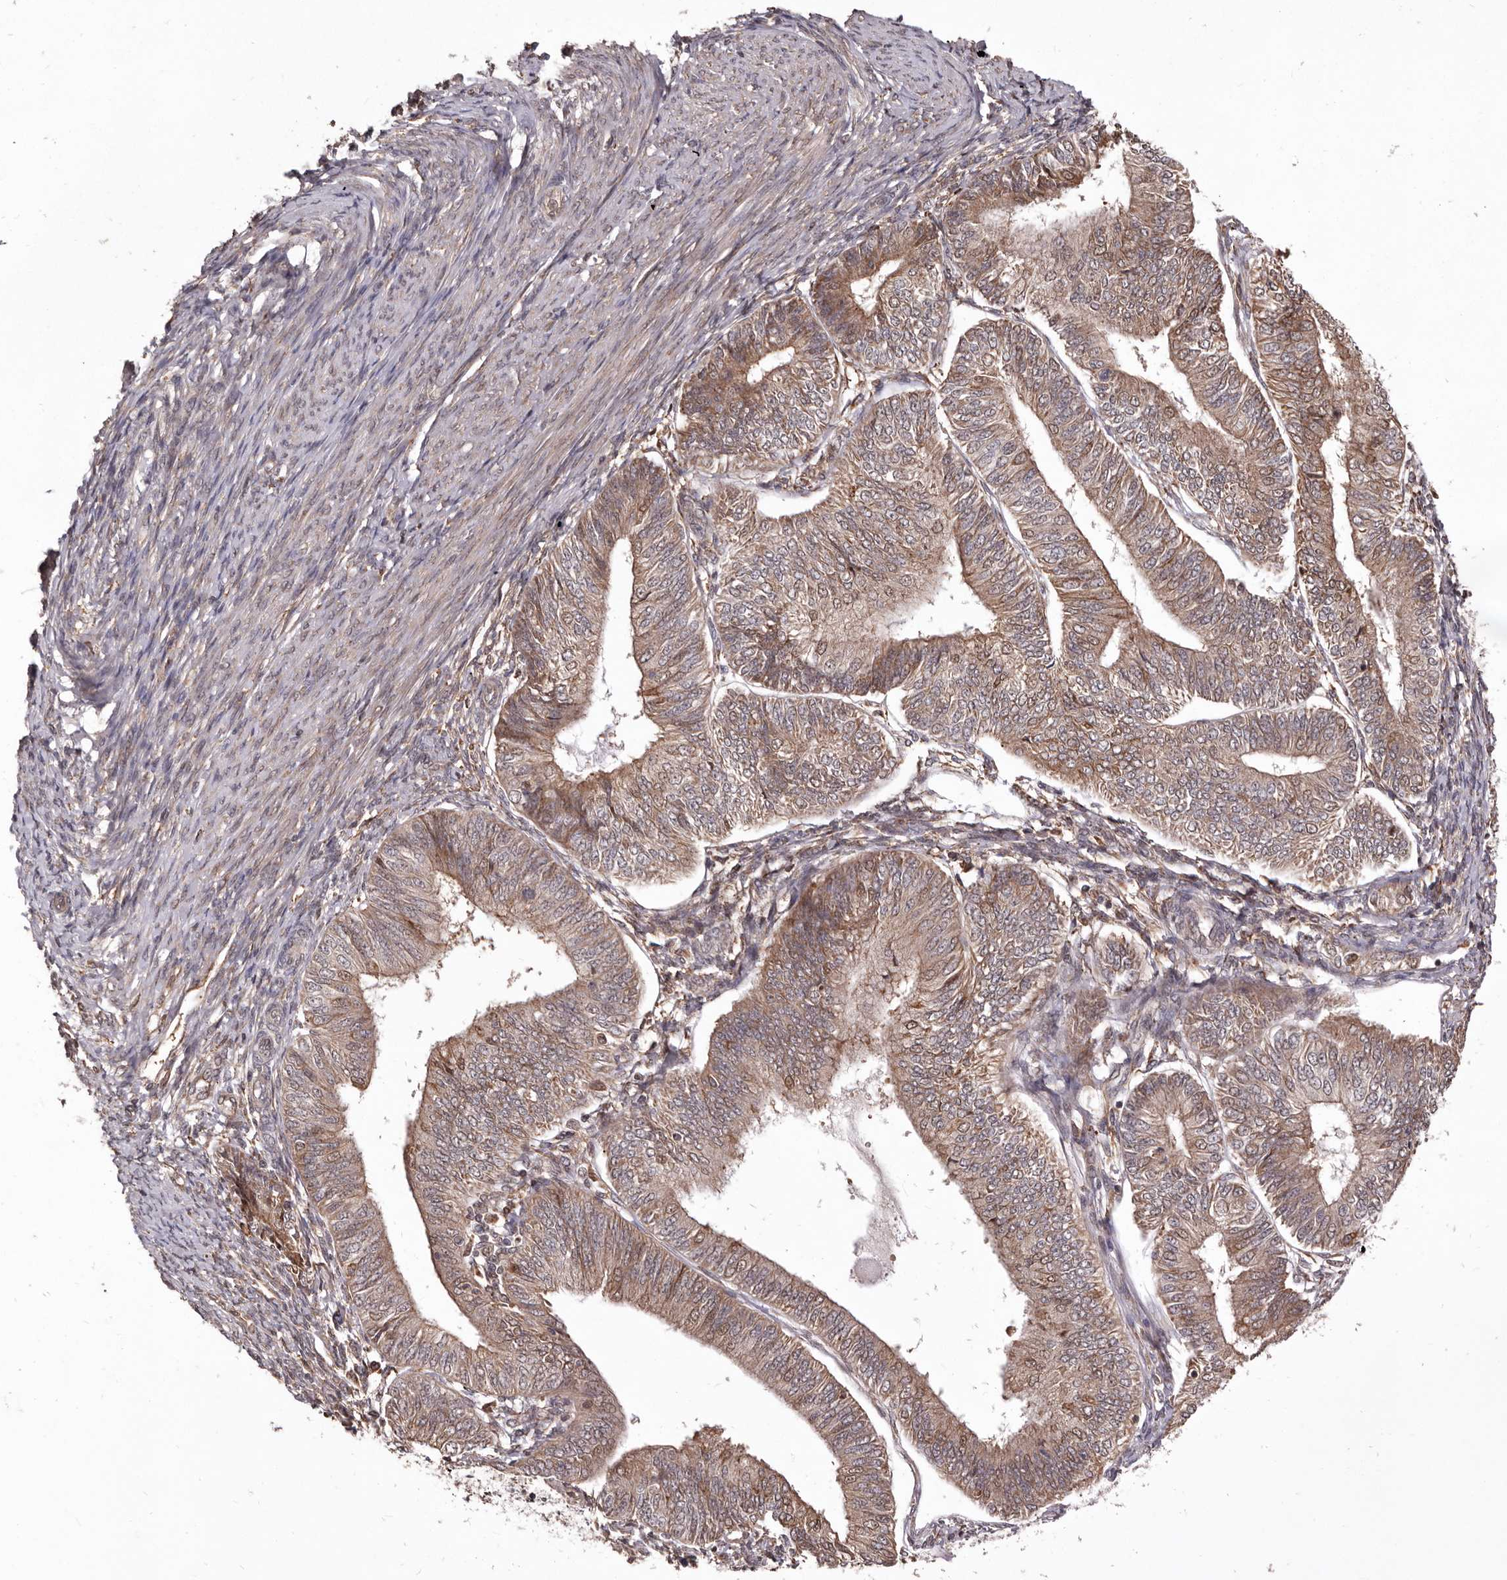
{"staining": {"intensity": "moderate", "quantity": ">75%", "location": "cytoplasmic/membranous"}, "tissue": "endometrial cancer", "cell_type": "Tumor cells", "image_type": "cancer", "snomed": [{"axis": "morphology", "description": "Adenocarcinoma, NOS"}, {"axis": "topography", "description": "Endometrium"}], "caption": "Brown immunohistochemical staining in adenocarcinoma (endometrial) shows moderate cytoplasmic/membranous expression in about >75% of tumor cells.", "gene": "RRM2B", "patient": {"sex": "female", "age": 58}}